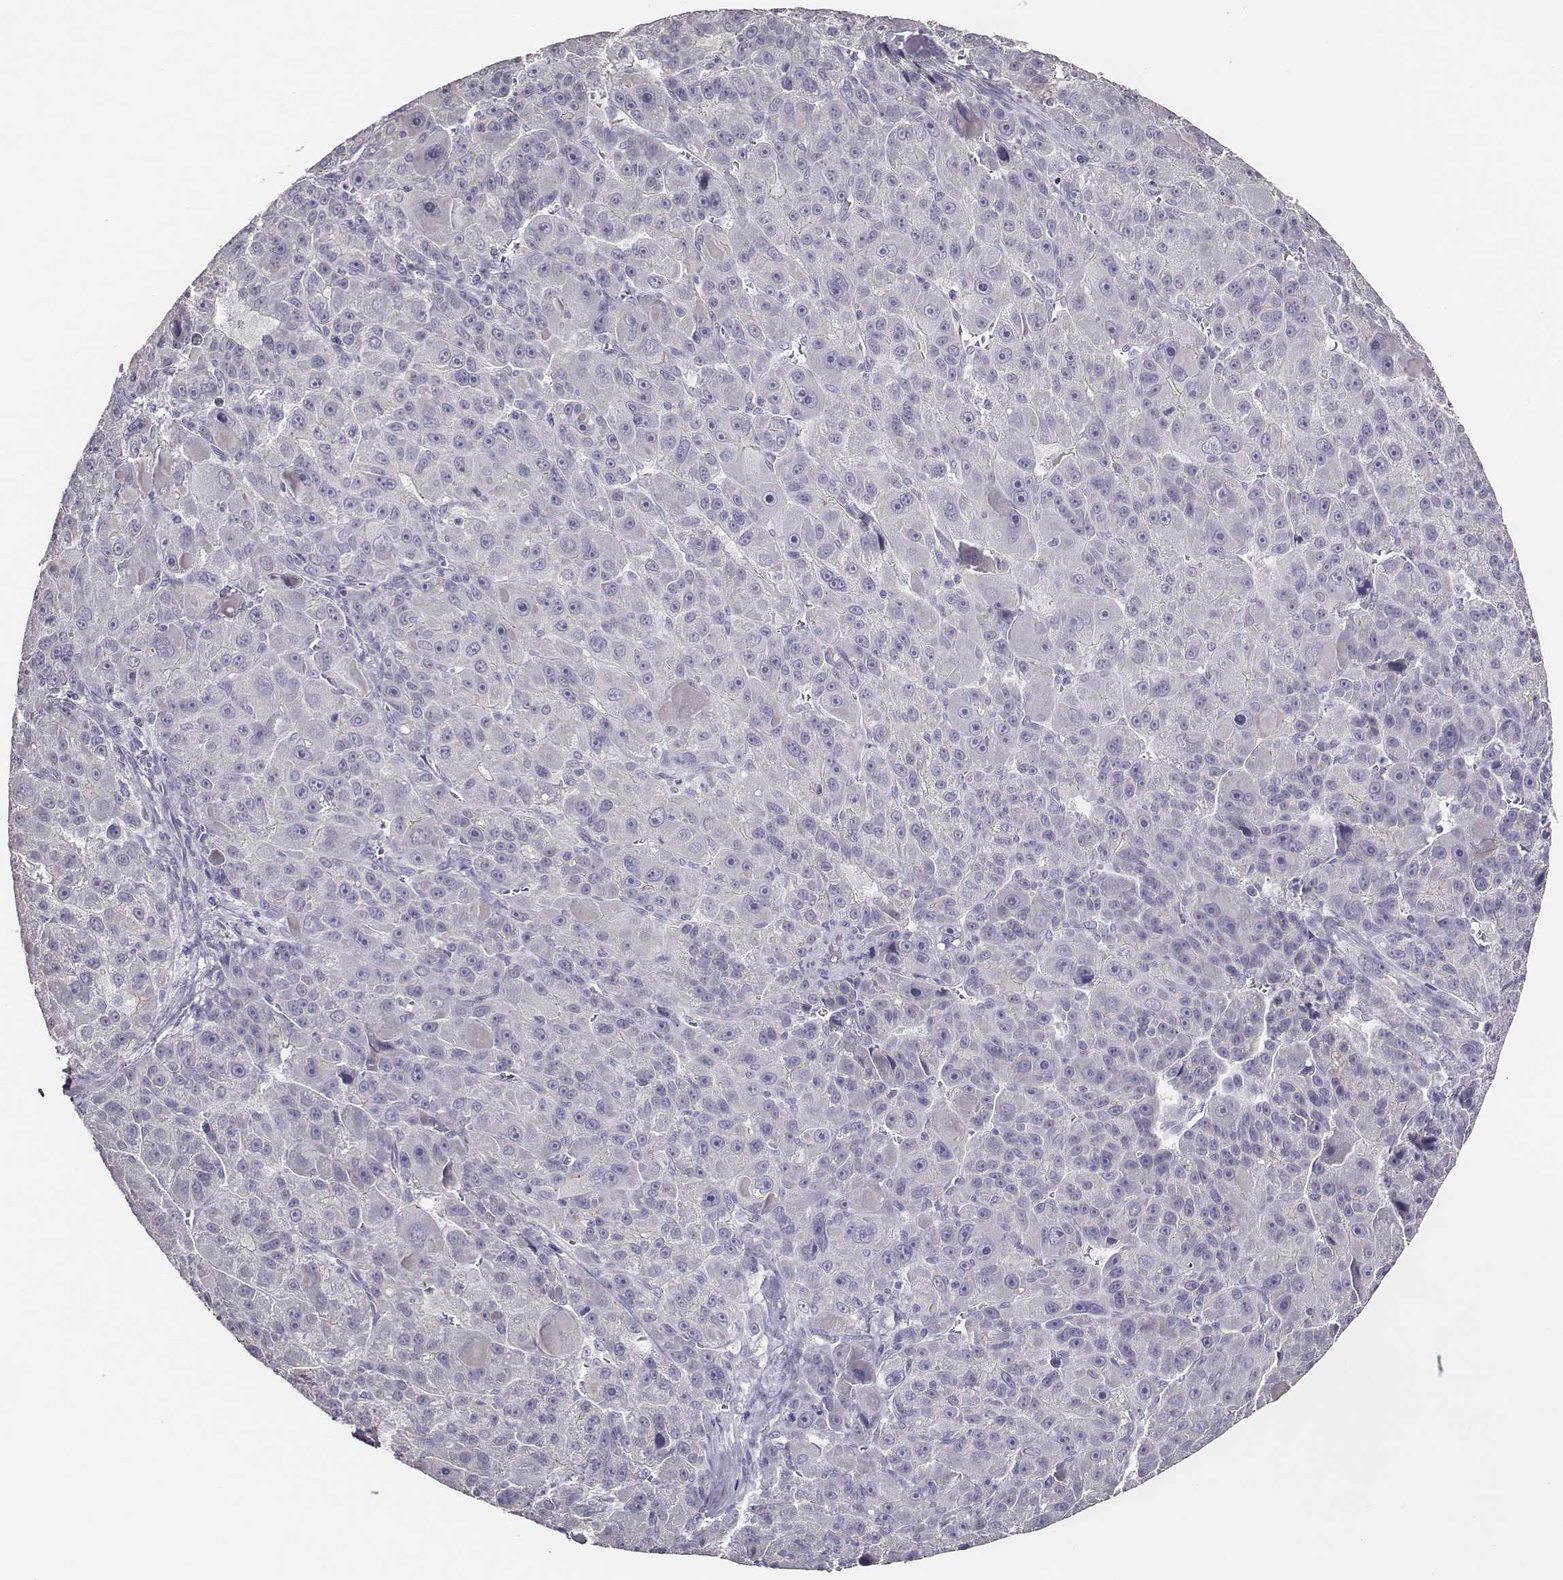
{"staining": {"intensity": "negative", "quantity": "none", "location": "none"}, "tissue": "liver cancer", "cell_type": "Tumor cells", "image_type": "cancer", "snomed": [{"axis": "morphology", "description": "Carcinoma, Hepatocellular, NOS"}, {"axis": "topography", "description": "Liver"}], "caption": "High power microscopy histopathology image of an immunohistochemistry histopathology image of liver cancer, revealing no significant positivity in tumor cells.", "gene": "P2RY10", "patient": {"sex": "male", "age": 76}}